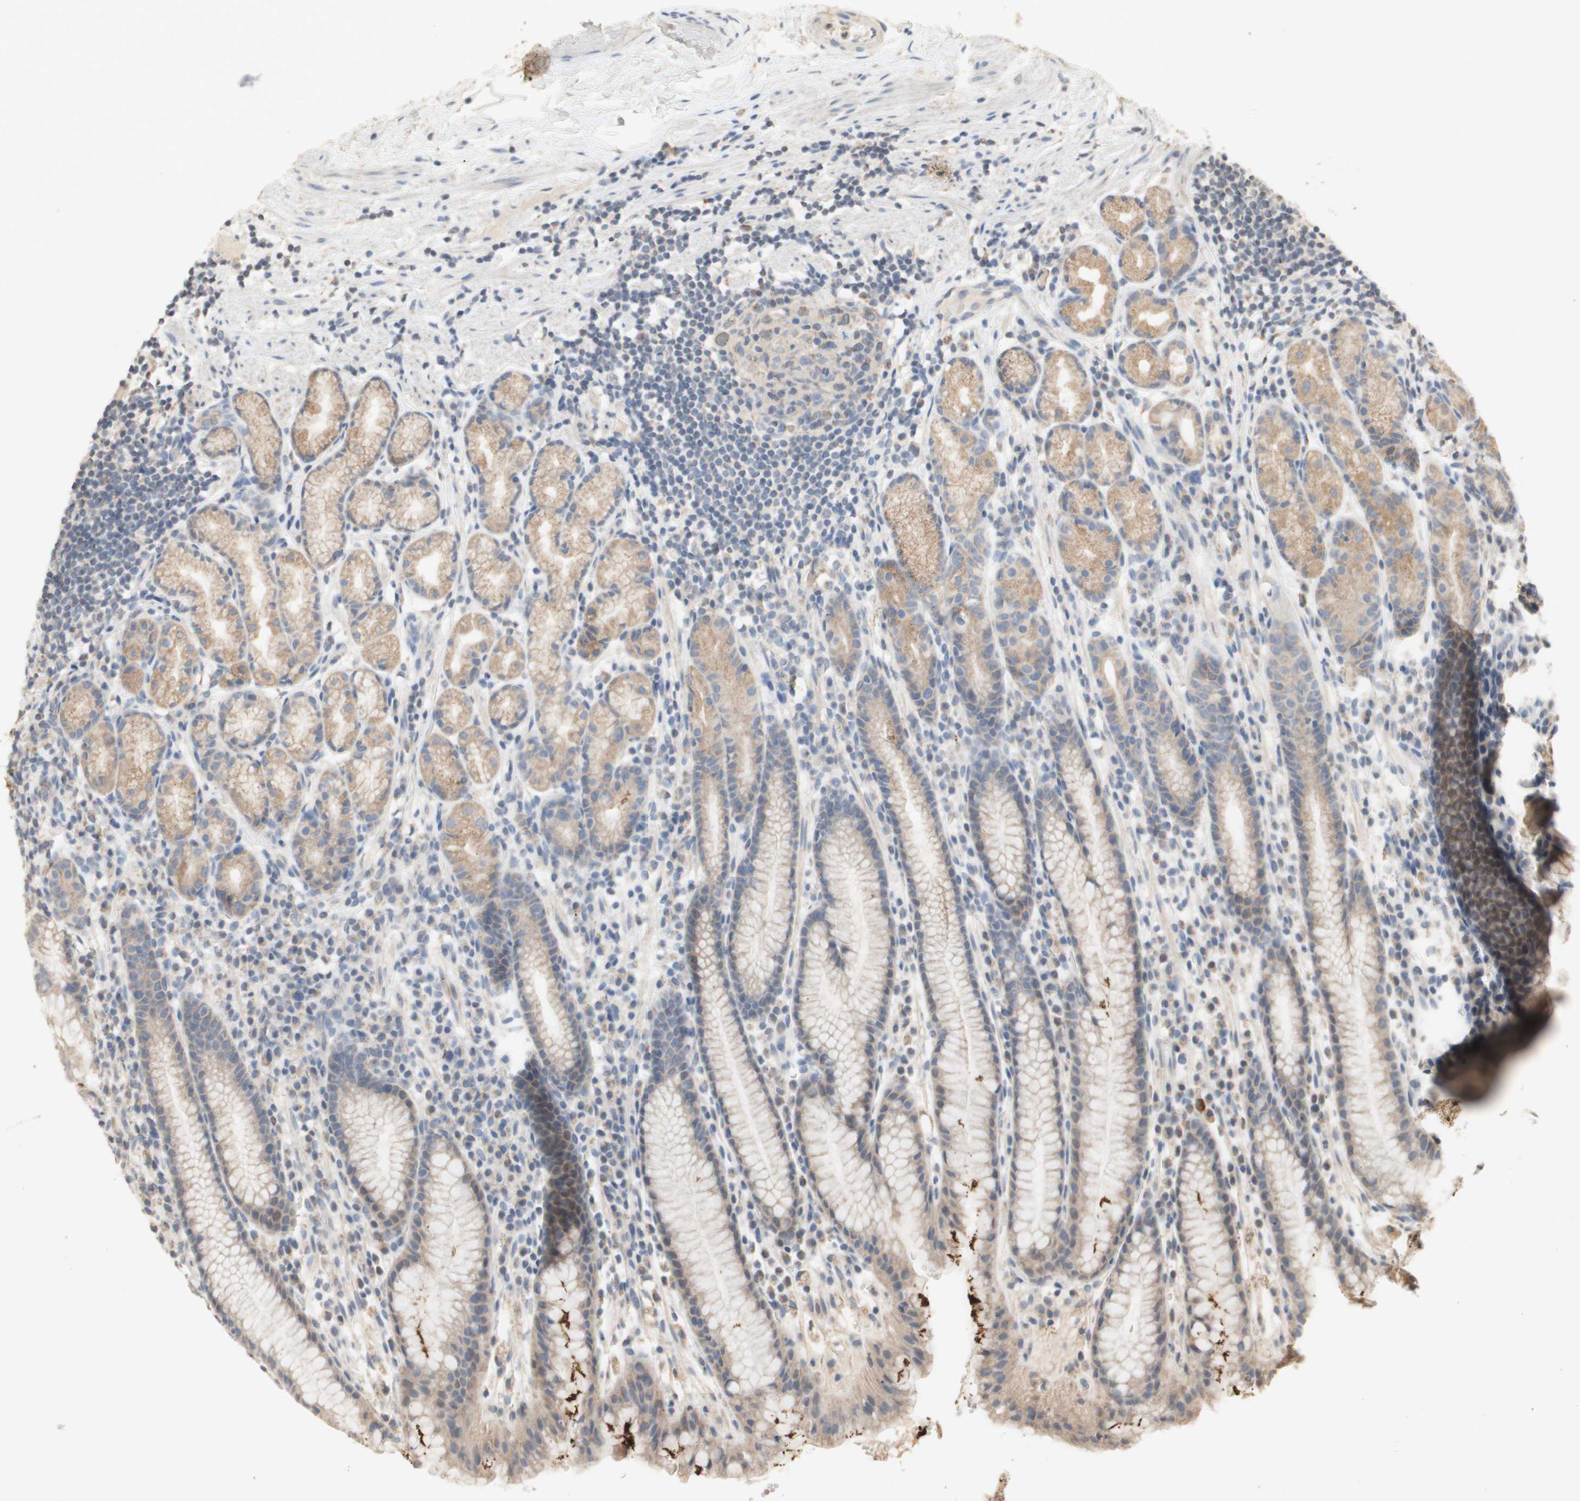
{"staining": {"intensity": "weak", "quantity": ">75%", "location": "cytoplasmic/membranous"}, "tissue": "stomach", "cell_type": "Glandular cells", "image_type": "normal", "snomed": [{"axis": "morphology", "description": "Normal tissue, NOS"}, {"axis": "topography", "description": "Stomach, lower"}], "caption": "Unremarkable stomach was stained to show a protein in brown. There is low levels of weak cytoplasmic/membranous expression in about >75% of glandular cells.", "gene": "PTGIS", "patient": {"sex": "male", "age": 52}}